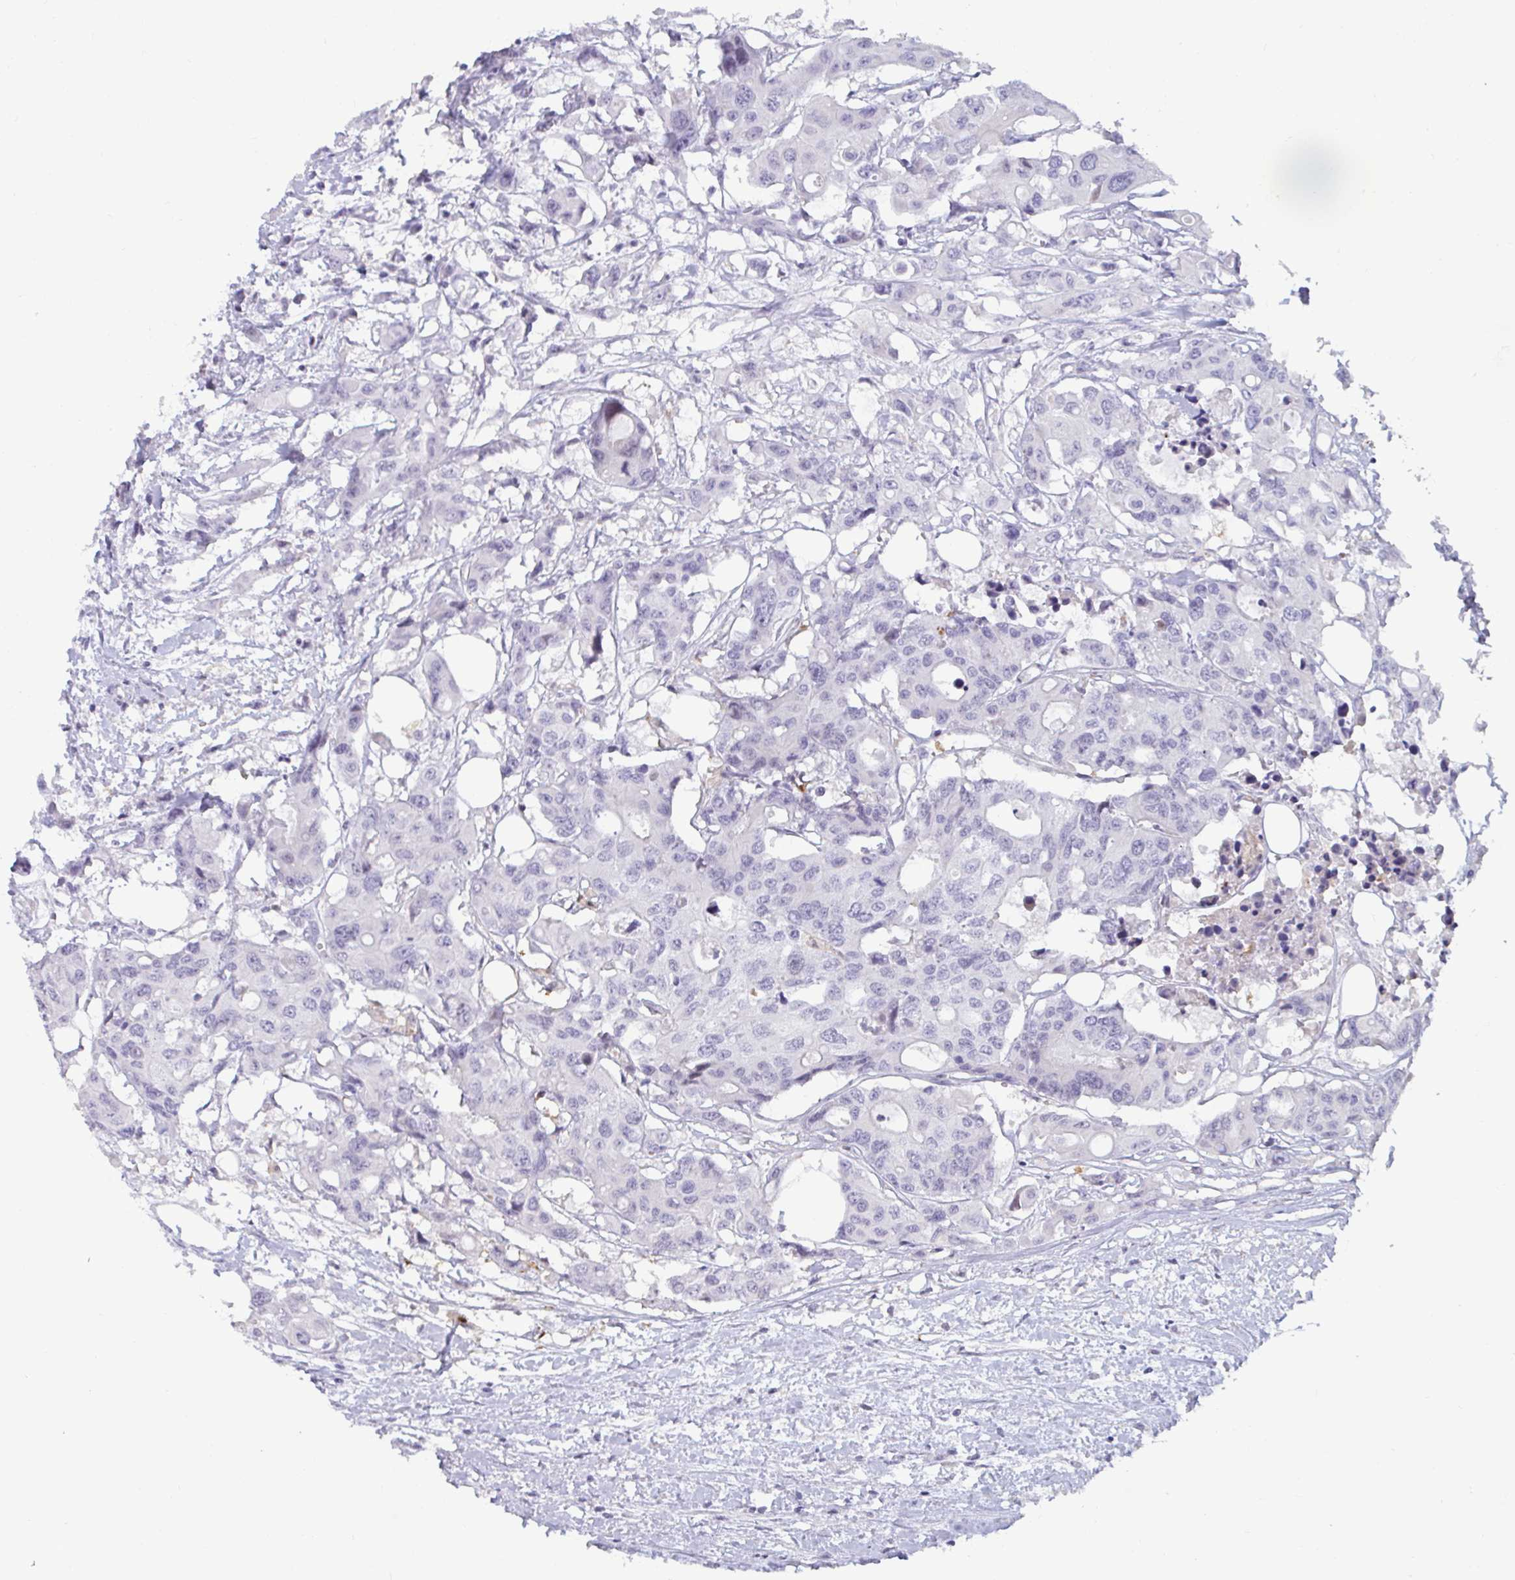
{"staining": {"intensity": "negative", "quantity": "none", "location": "none"}, "tissue": "colorectal cancer", "cell_type": "Tumor cells", "image_type": "cancer", "snomed": [{"axis": "morphology", "description": "Adenocarcinoma, NOS"}, {"axis": "topography", "description": "Colon"}], "caption": "High power microscopy image of an immunohistochemistry histopathology image of adenocarcinoma (colorectal), revealing no significant positivity in tumor cells.", "gene": "GSTM1", "patient": {"sex": "male", "age": 77}}